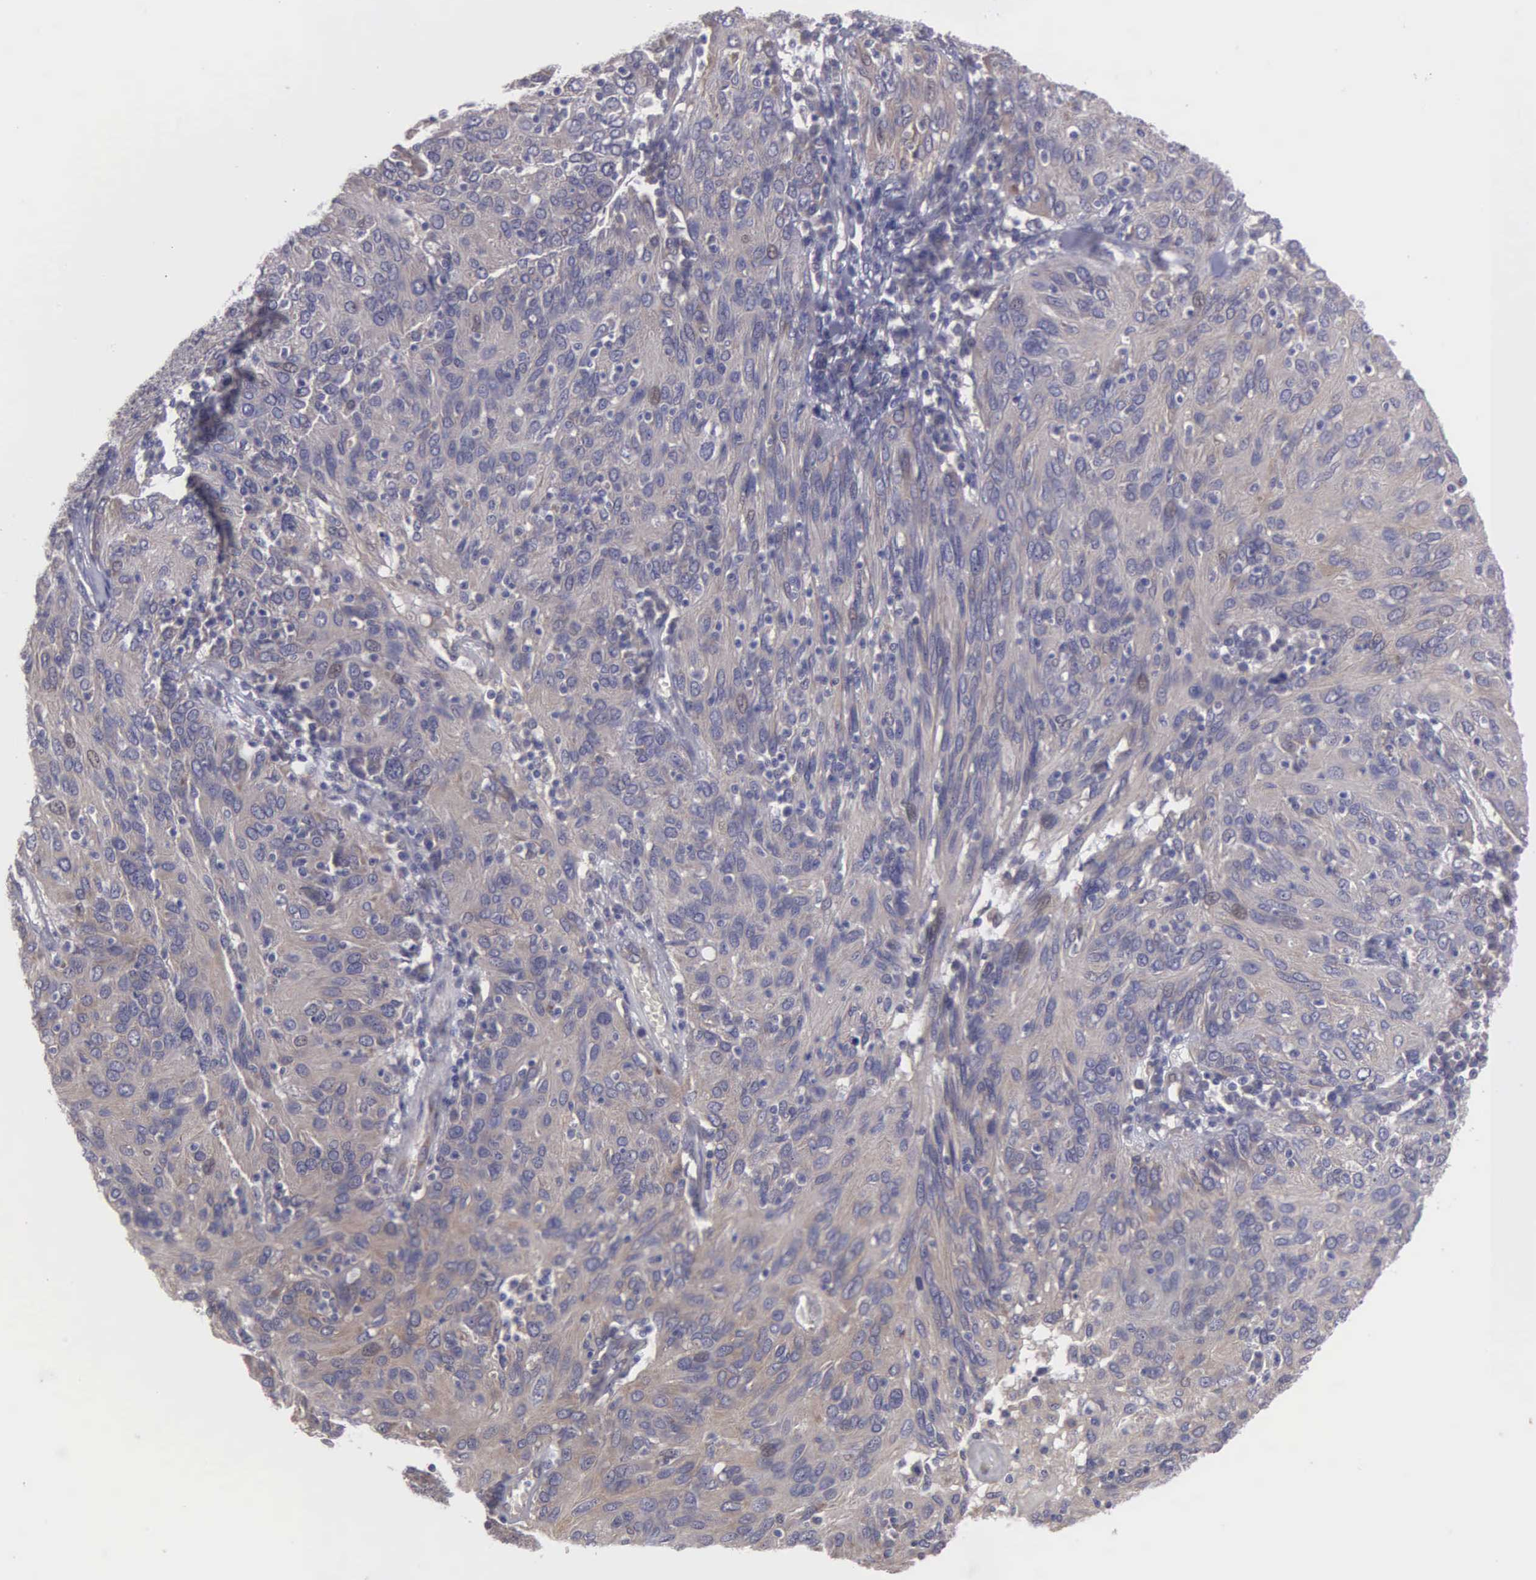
{"staining": {"intensity": "negative", "quantity": "none", "location": "none"}, "tissue": "ovarian cancer", "cell_type": "Tumor cells", "image_type": "cancer", "snomed": [{"axis": "morphology", "description": "Carcinoma, endometroid"}, {"axis": "topography", "description": "Ovary"}], "caption": "A high-resolution image shows IHC staining of ovarian endometroid carcinoma, which reveals no significant staining in tumor cells.", "gene": "RTL10", "patient": {"sex": "female", "age": 50}}